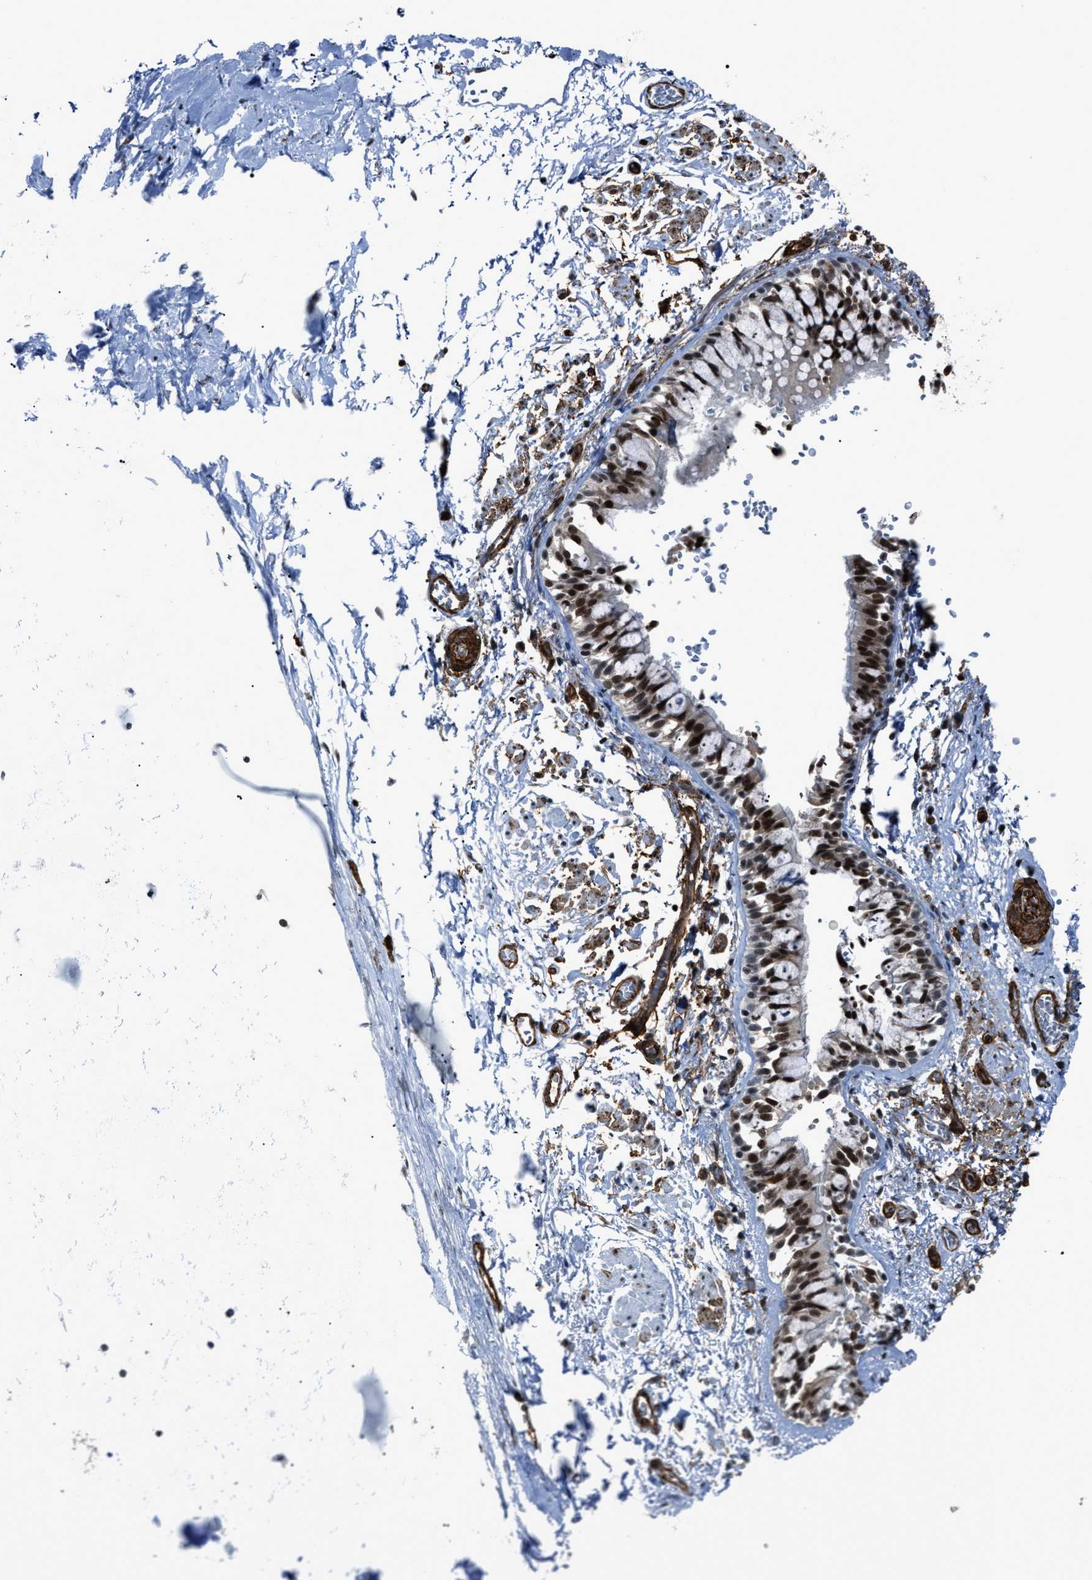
{"staining": {"intensity": "strong", "quantity": ">75%", "location": "cytoplasmic/membranous"}, "tissue": "adipose tissue", "cell_type": "Adipocytes", "image_type": "normal", "snomed": [{"axis": "morphology", "description": "Normal tissue, NOS"}, {"axis": "topography", "description": "Cartilage tissue"}, {"axis": "topography", "description": "Lung"}], "caption": "The micrograph exhibits staining of unremarkable adipose tissue, revealing strong cytoplasmic/membranous protein staining (brown color) within adipocytes. The staining was performed using DAB (3,3'-diaminobenzidine), with brown indicating positive protein expression. Nuclei are stained blue with hematoxylin.", "gene": "DDX5", "patient": {"sex": "female", "age": 77}}